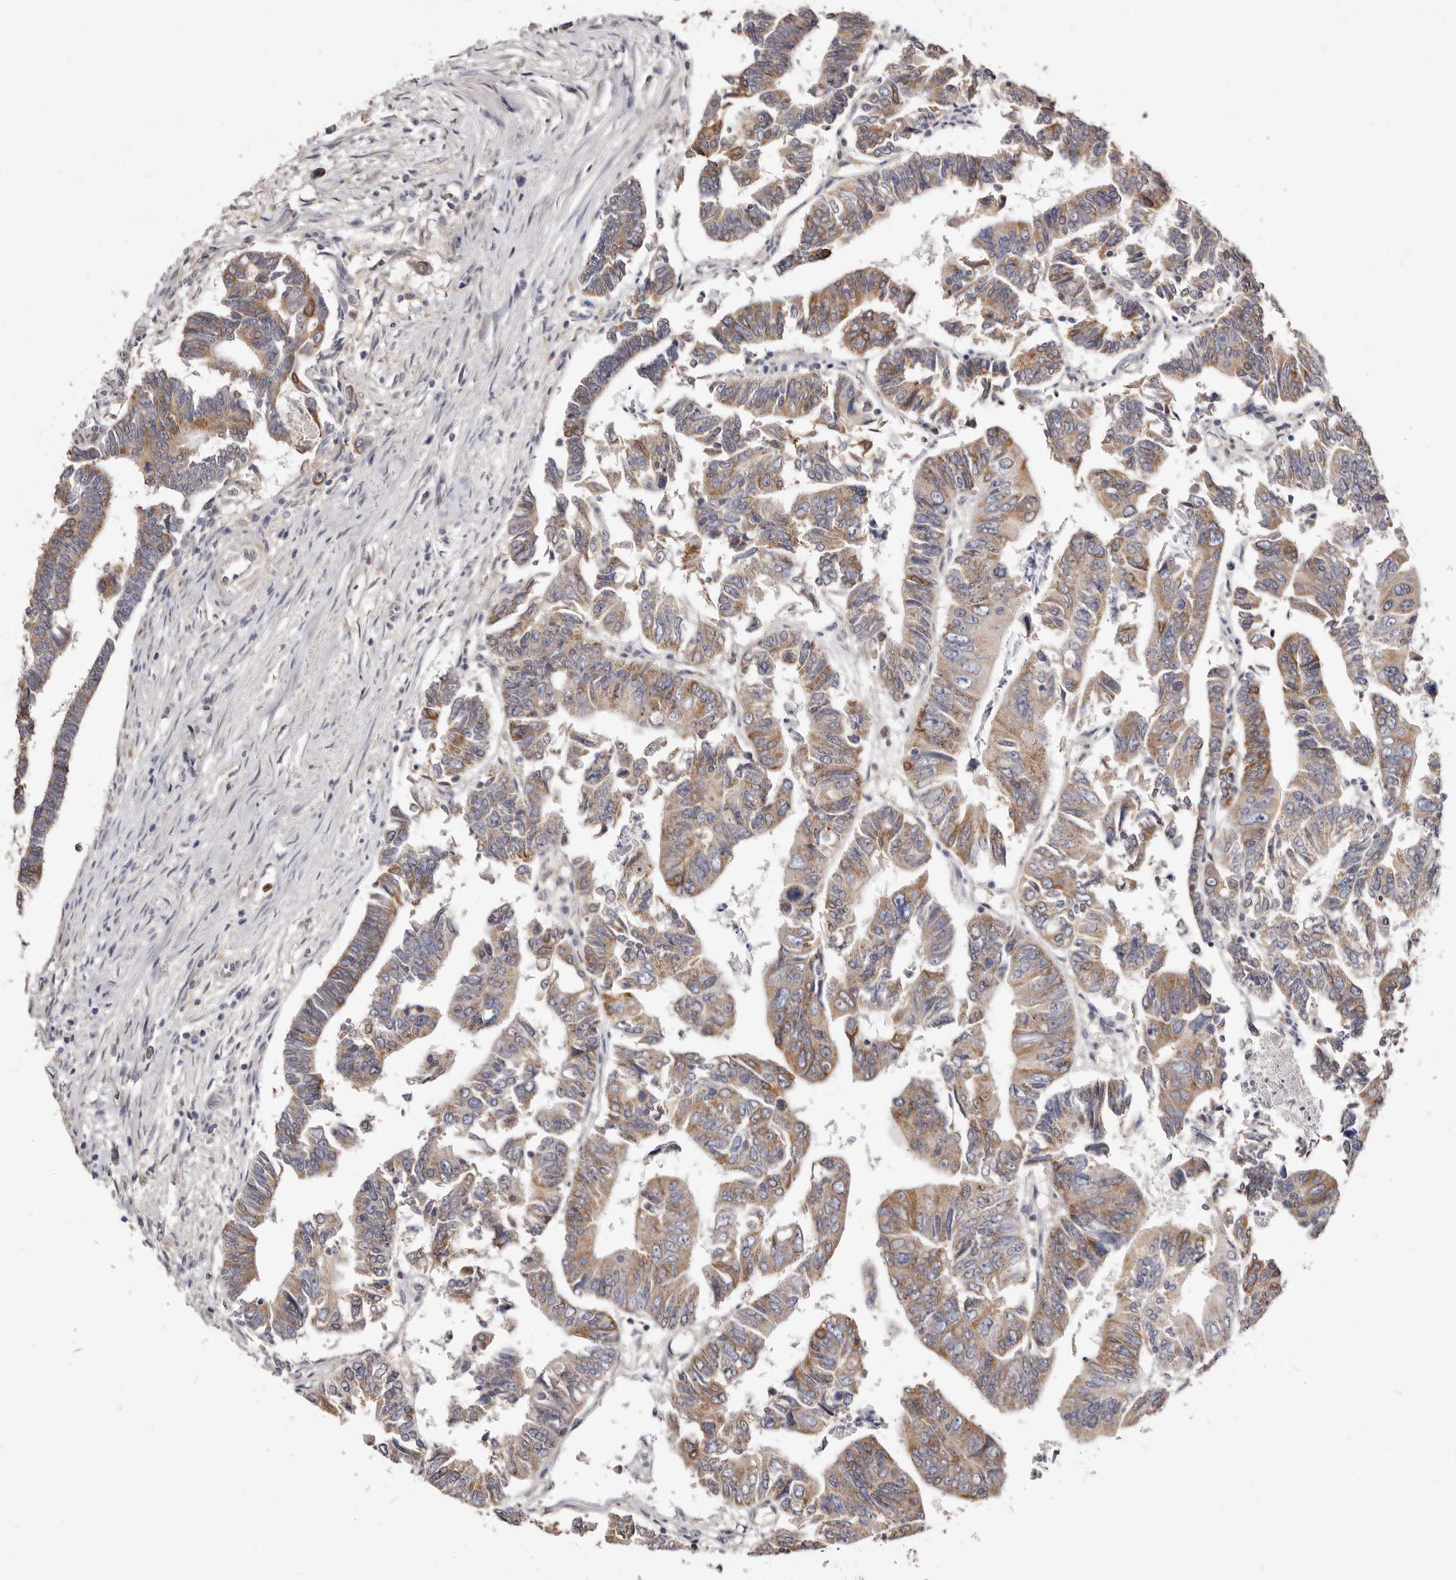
{"staining": {"intensity": "moderate", "quantity": ">75%", "location": "cytoplasmic/membranous"}, "tissue": "colorectal cancer", "cell_type": "Tumor cells", "image_type": "cancer", "snomed": [{"axis": "morphology", "description": "Adenocarcinoma, NOS"}, {"axis": "topography", "description": "Rectum"}], "caption": "Adenocarcinoma (colorectal) was stained to show a protein in brown. There is medium levels of moderate cytoplasmic/membranous staining in approximately >75% of tumor cells.", "gene": "LRRC25", "patient": {"sex": "female", "age": 65}}